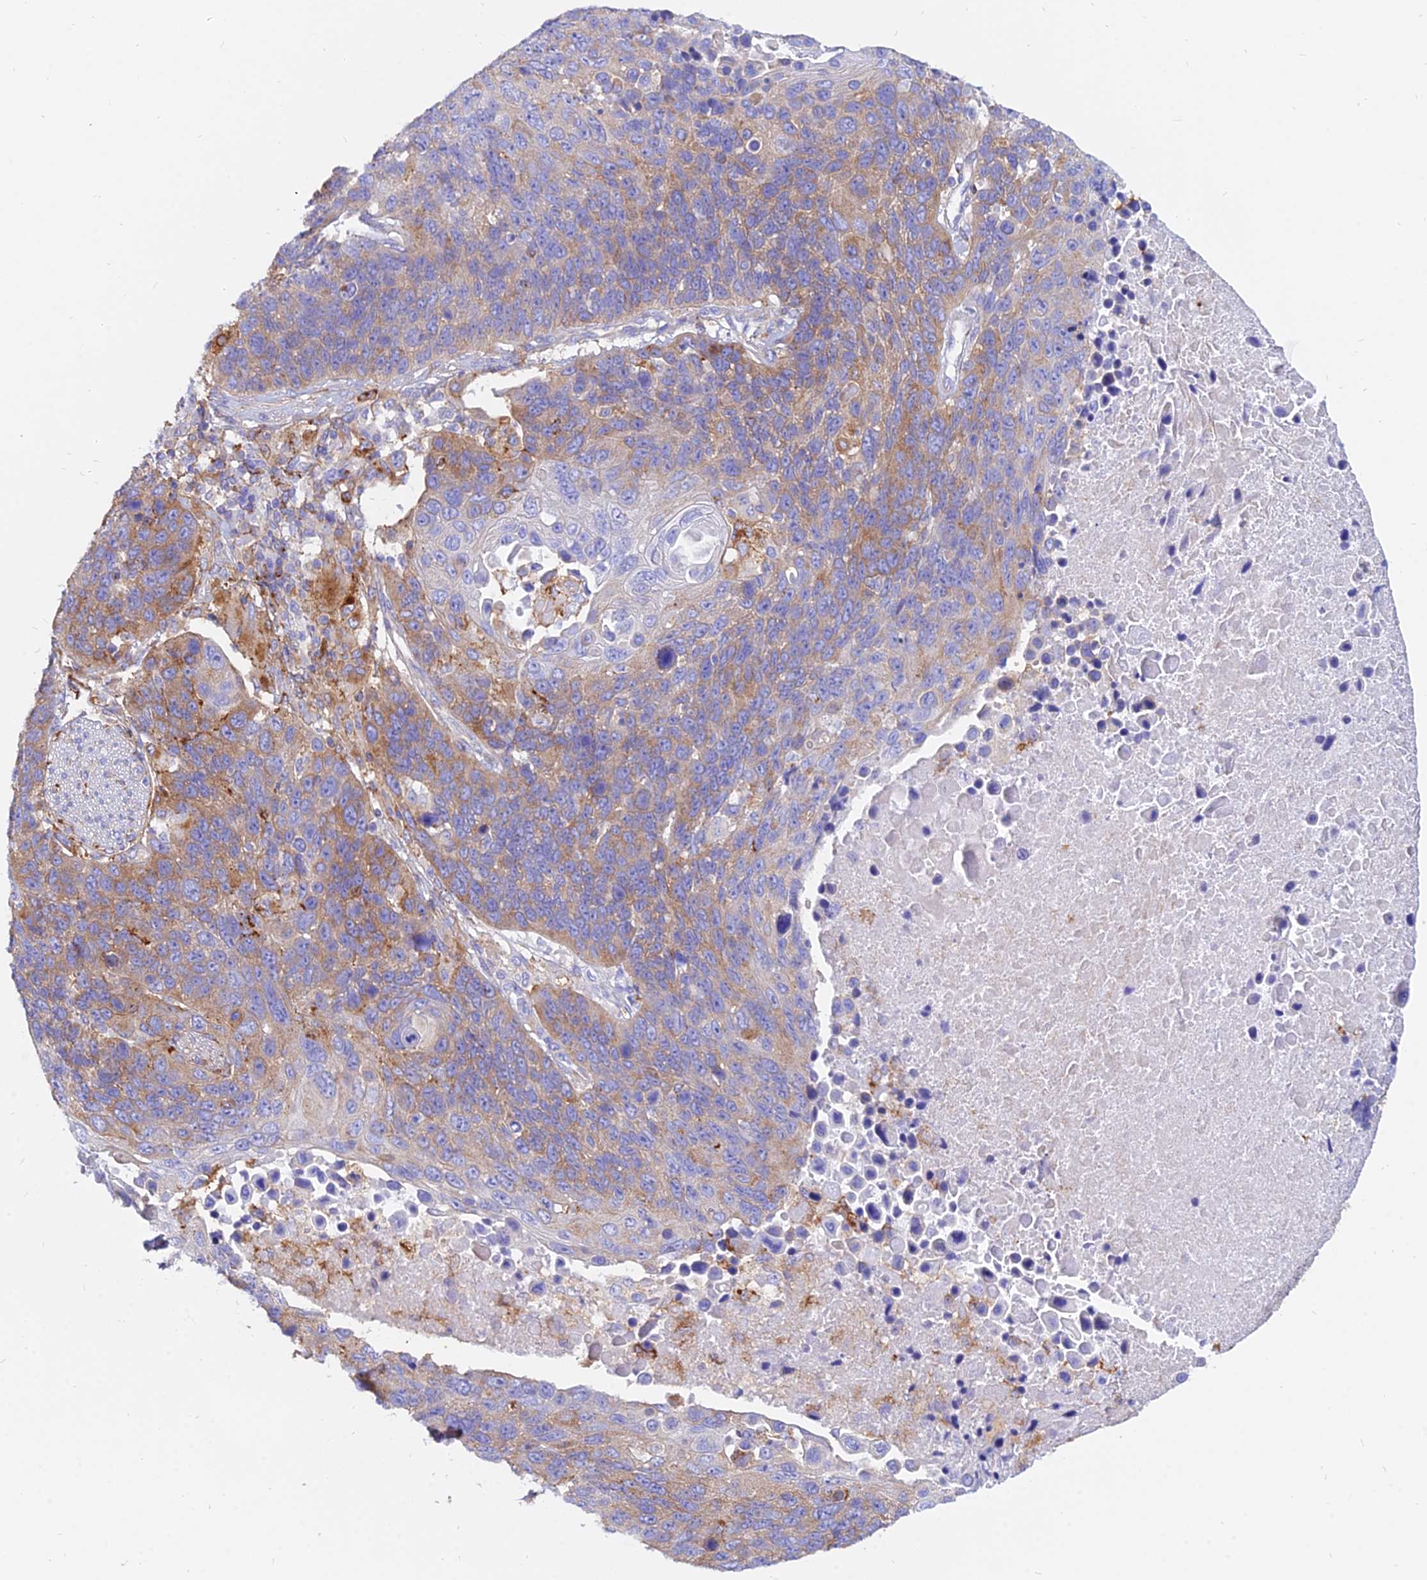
{"staining": {"intensity": "strong", "quantity": "25%-75%", "location": "cytoplasmic/membranous"}, "tissue": "lung cancer", "cell_type": "Tumor cells", "image_type": "cancer", "snomed": [{"axis": "morphology", "description": "Normal tissue, NOS"}, {"axis": "morphology", "description": "Squamous cell carcinoma, NOS"}, {"axis": "topography", "description": "Lymph node"}, {"axis": "topography", "description": "Lung"}], "caption": "Immunohistochemistry (IHC) micrograph of human lung cancer (squamous cell carcinoma) stained for a protein (brown), which demonstrates high levels of strong cytoplasmic/membranous positivity in approximately 25%-75% of tumor cells.", "gene": "AGTRAP", "patient": {"sex": "male", "age": 66}}